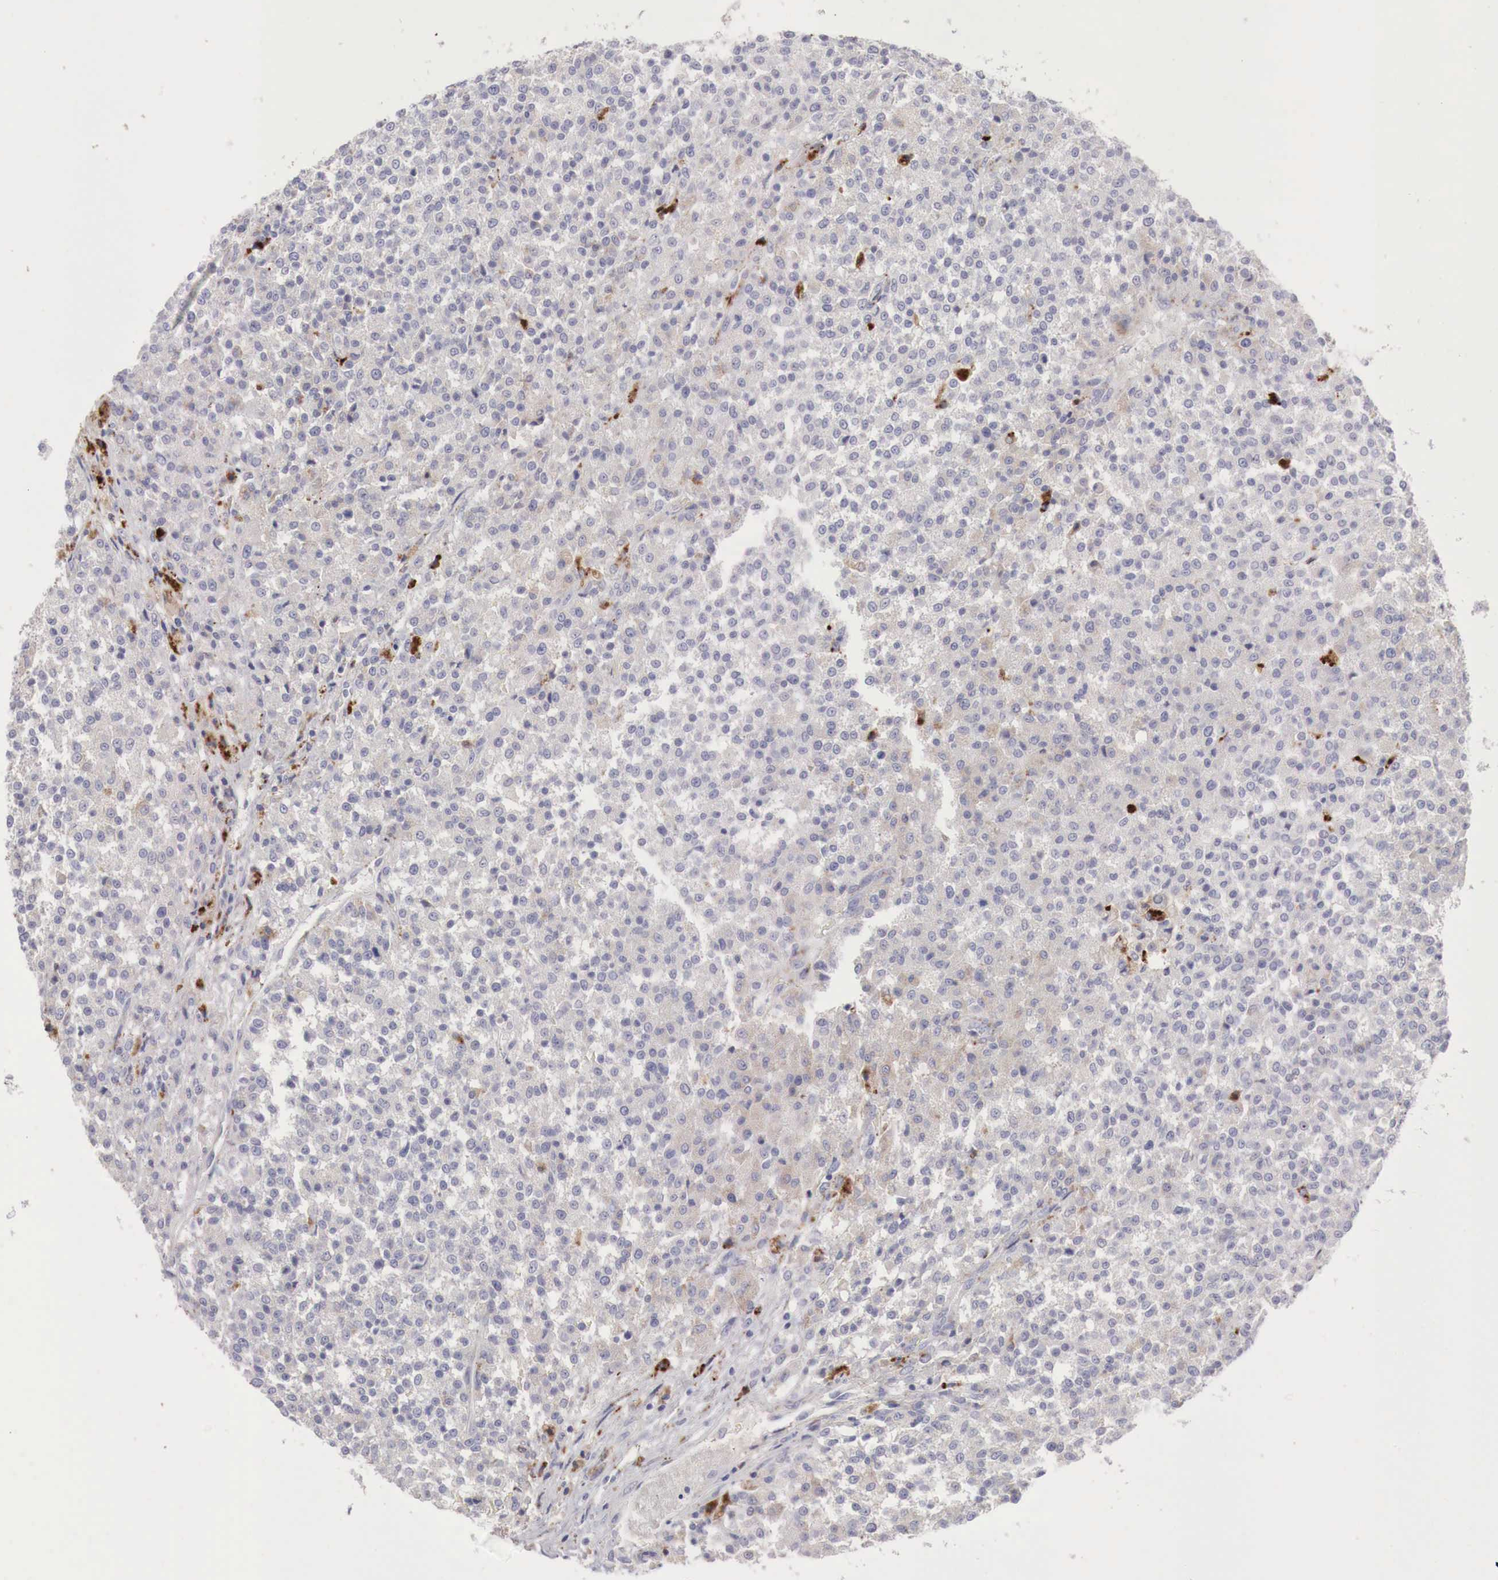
{"staining": {"intensity": "negative", "quantity": "none", "location": "none"}, "tissue": "testis cancer", "cell_type": "Tumor cells", "image_type": "cancer", "snomed": [{"axis": "morphology", "description": "Seminoma, NOS"}, {"axis": "topography", "description": "Testis"}], "caption": "Testis seminoma stained for a protein using immunohistochemistry exhibits no positivity tumor cells.", "gene": "GLA", "patient": {"sex": "male", "age": 59}}